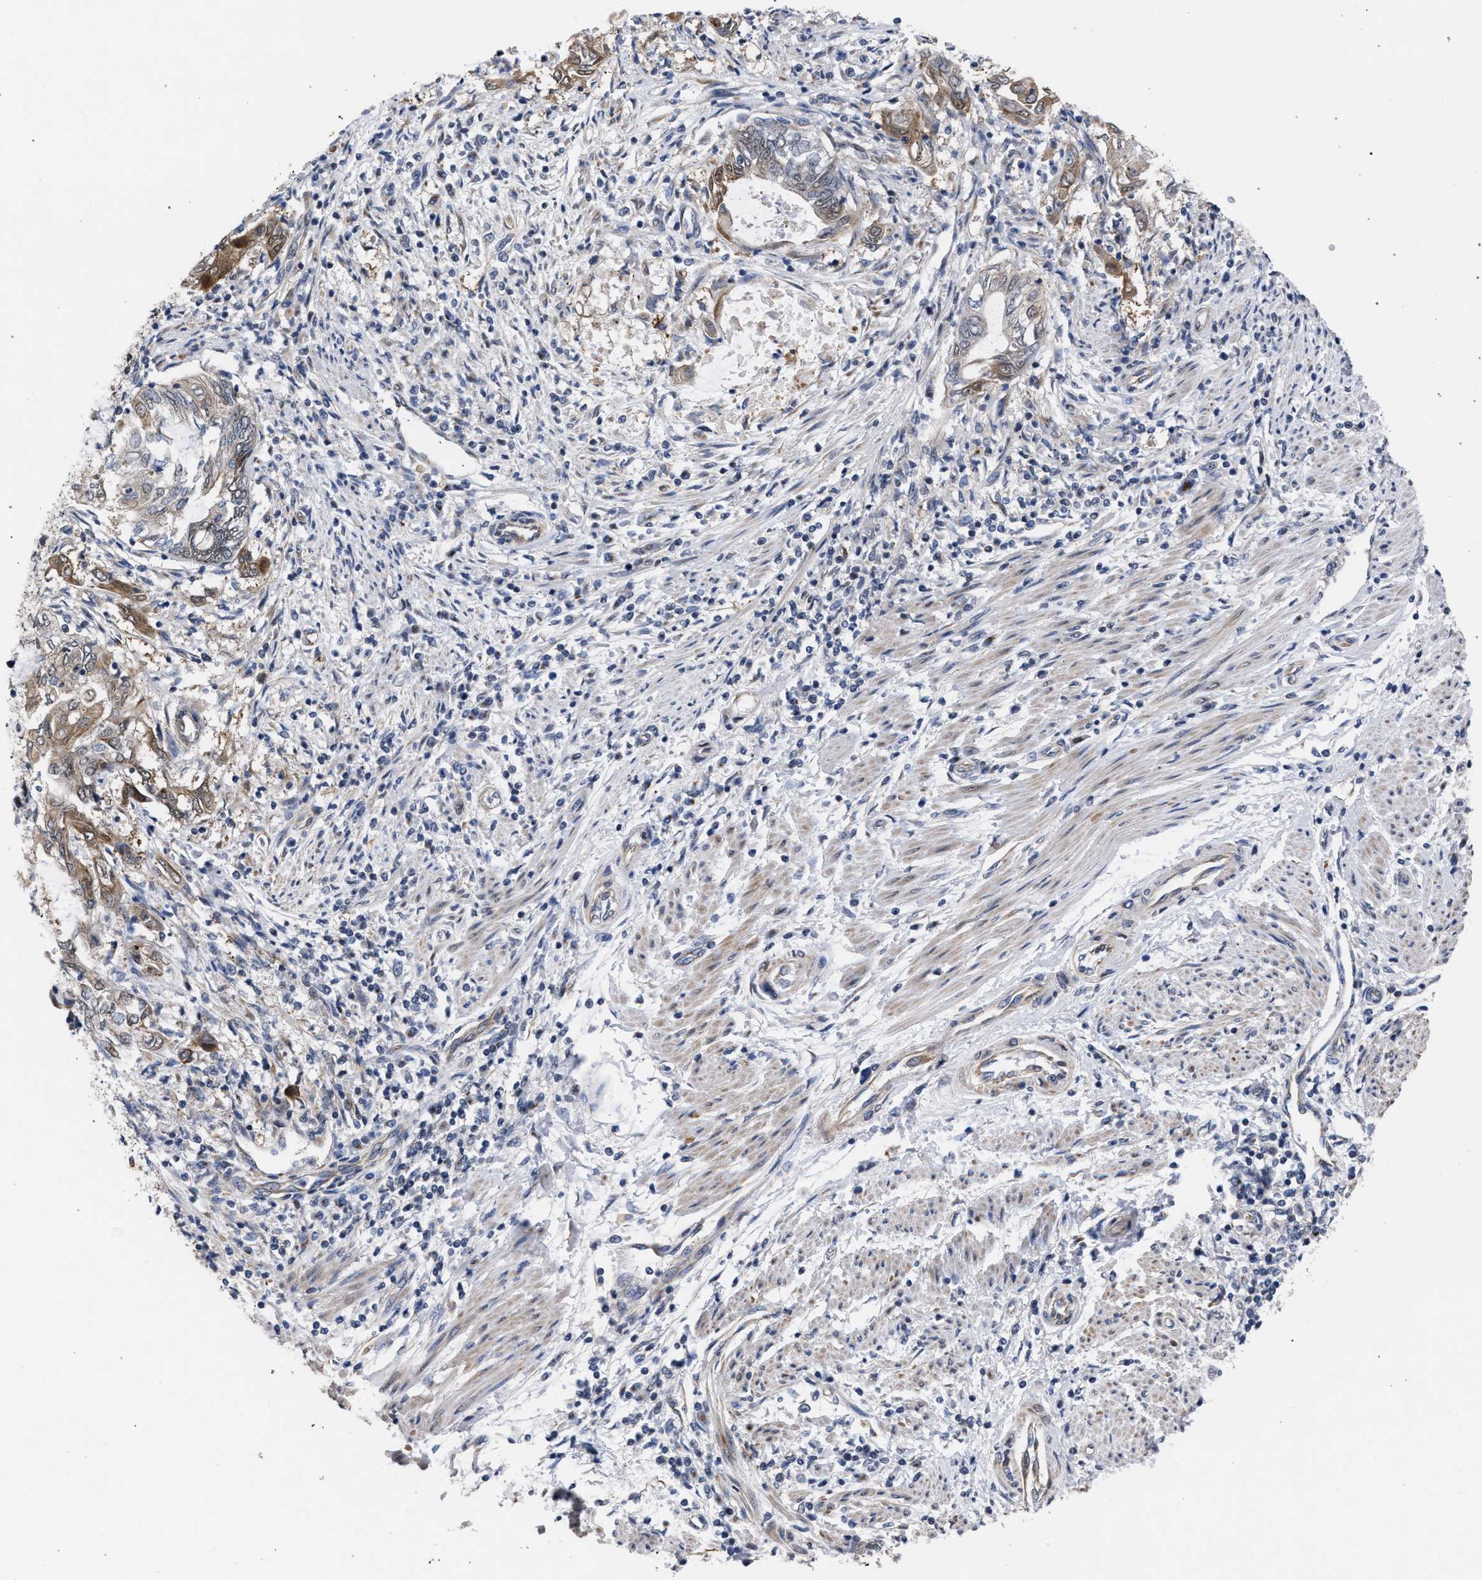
{"staining": {"intensity": "moderate", "quantity": "<25%", "location": "cytoplasmic/membranous"}, "tissue": "endometrial cancer", "cell_type": "Tumor cells", "image_type": "cancer", "snomed": [{"axis": "morphology", "description": "Adenocarcinoma, NOS"}, {"axis": "topography", "description": "Uterus"}, {"axis": "topography", "description": "Endometrium"}], "caption": "Endometrial cancer stained with immunohistochemistry displays moderate cytoplasmic/membranous expression in approximately <25% of tumor cells.", "gene": "GOLGA2", "patient": {"sex": "female", "age": 70}}